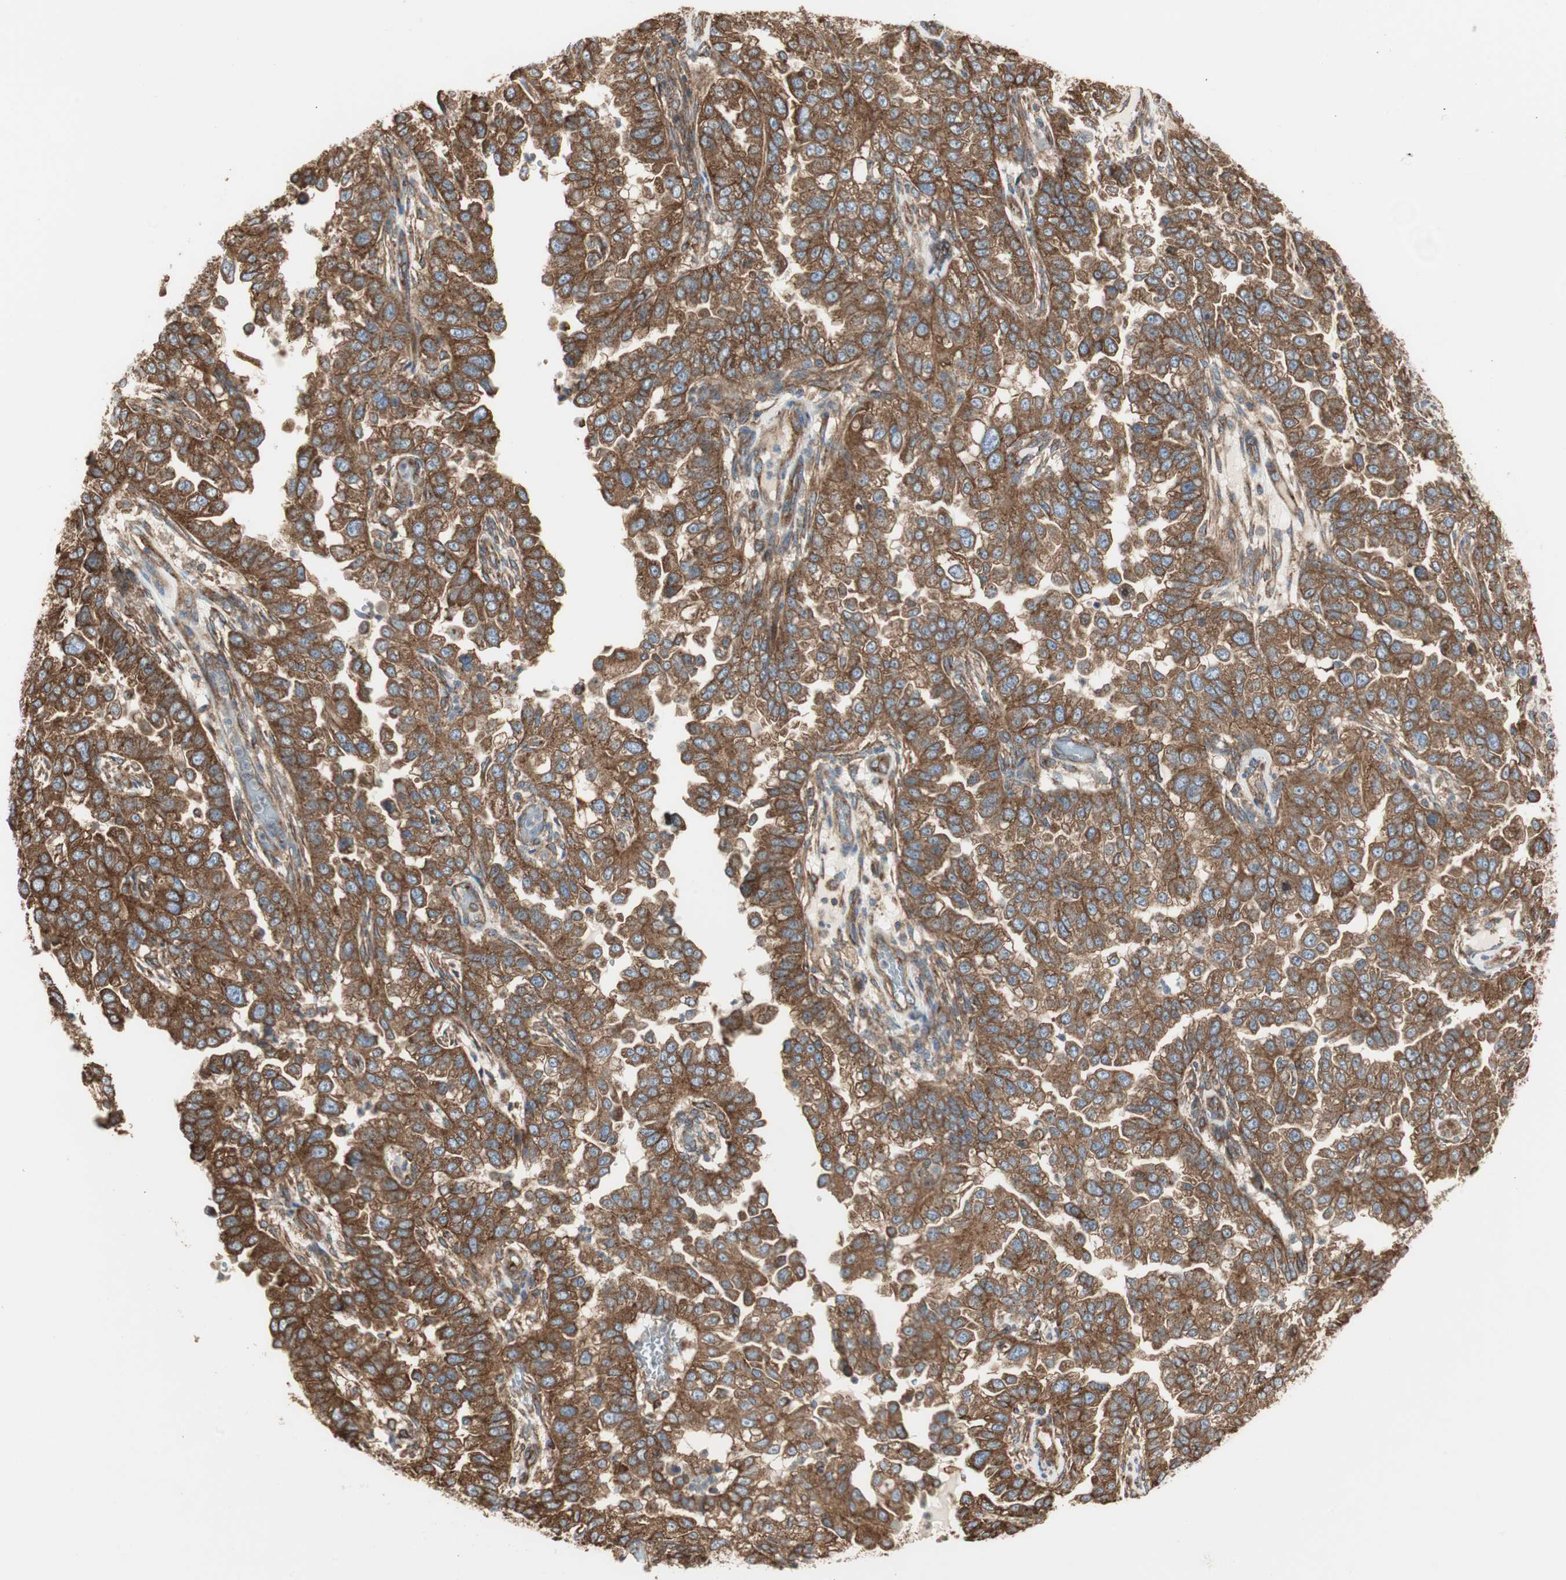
{"staining": {"intensity": "strong", "quantity": ">75%", "location": "cytoplasmic/membranous"}, "tissue": "endometrial cancer", "cell_type": "Tumor cells", "image_type": "cancer", "snomed": [{"axis": "morphology", "description": "Adenocarcinoma, NOS"}, {"axis": "topography", "description": "Endometrium"}], "caption": "Tumor cells demonstrate high levels of strong cytoplasmic/membranous expression in about >75% of cells in human endometrial adenocarcinoma. The staining was performed using DAB, with brown indicating positive protein expression. Nuclei are stained blue with hematoxylin.", "gene": "H6PD", "patient": {"sex": "female", "age": 85}}